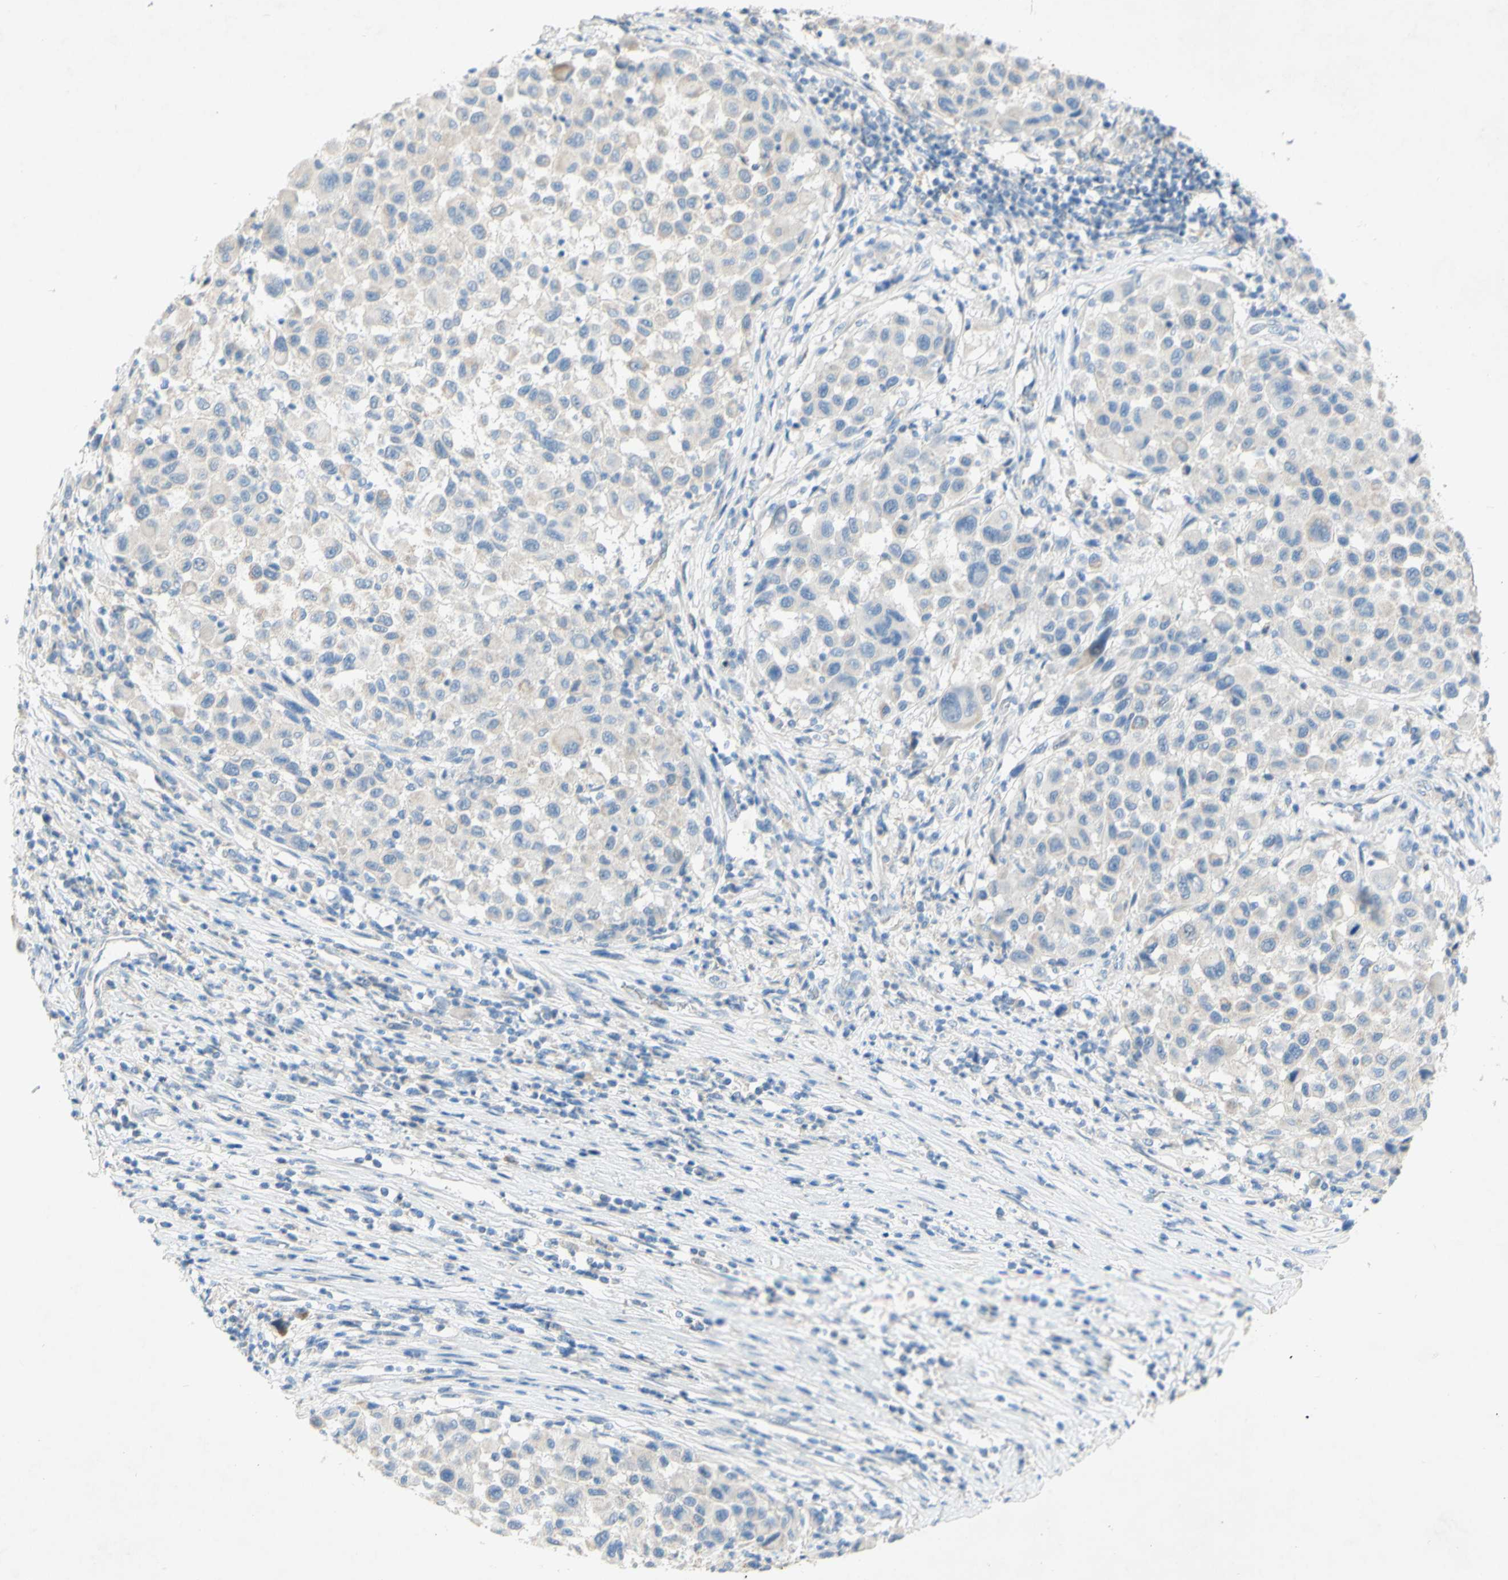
{"staining": {"intensity": "negative", "quantity": "none", "location": "none"}, "tissue": "melanoma", "cell_type": "Tumor cells", "image_type": "cancer", "snomed": [{"axis": "morphology", "description": "Malignant melanoma, Metastatic site"}, {"axis": "topography", "description": "Lymph node"}], "caption": "Photomicrograph shows no protein positivity in tumor cells of malignant melanoma (metastatic site) tissue.", "gene": "ACADL", "patient": {"sex": "male", "age": 61}}